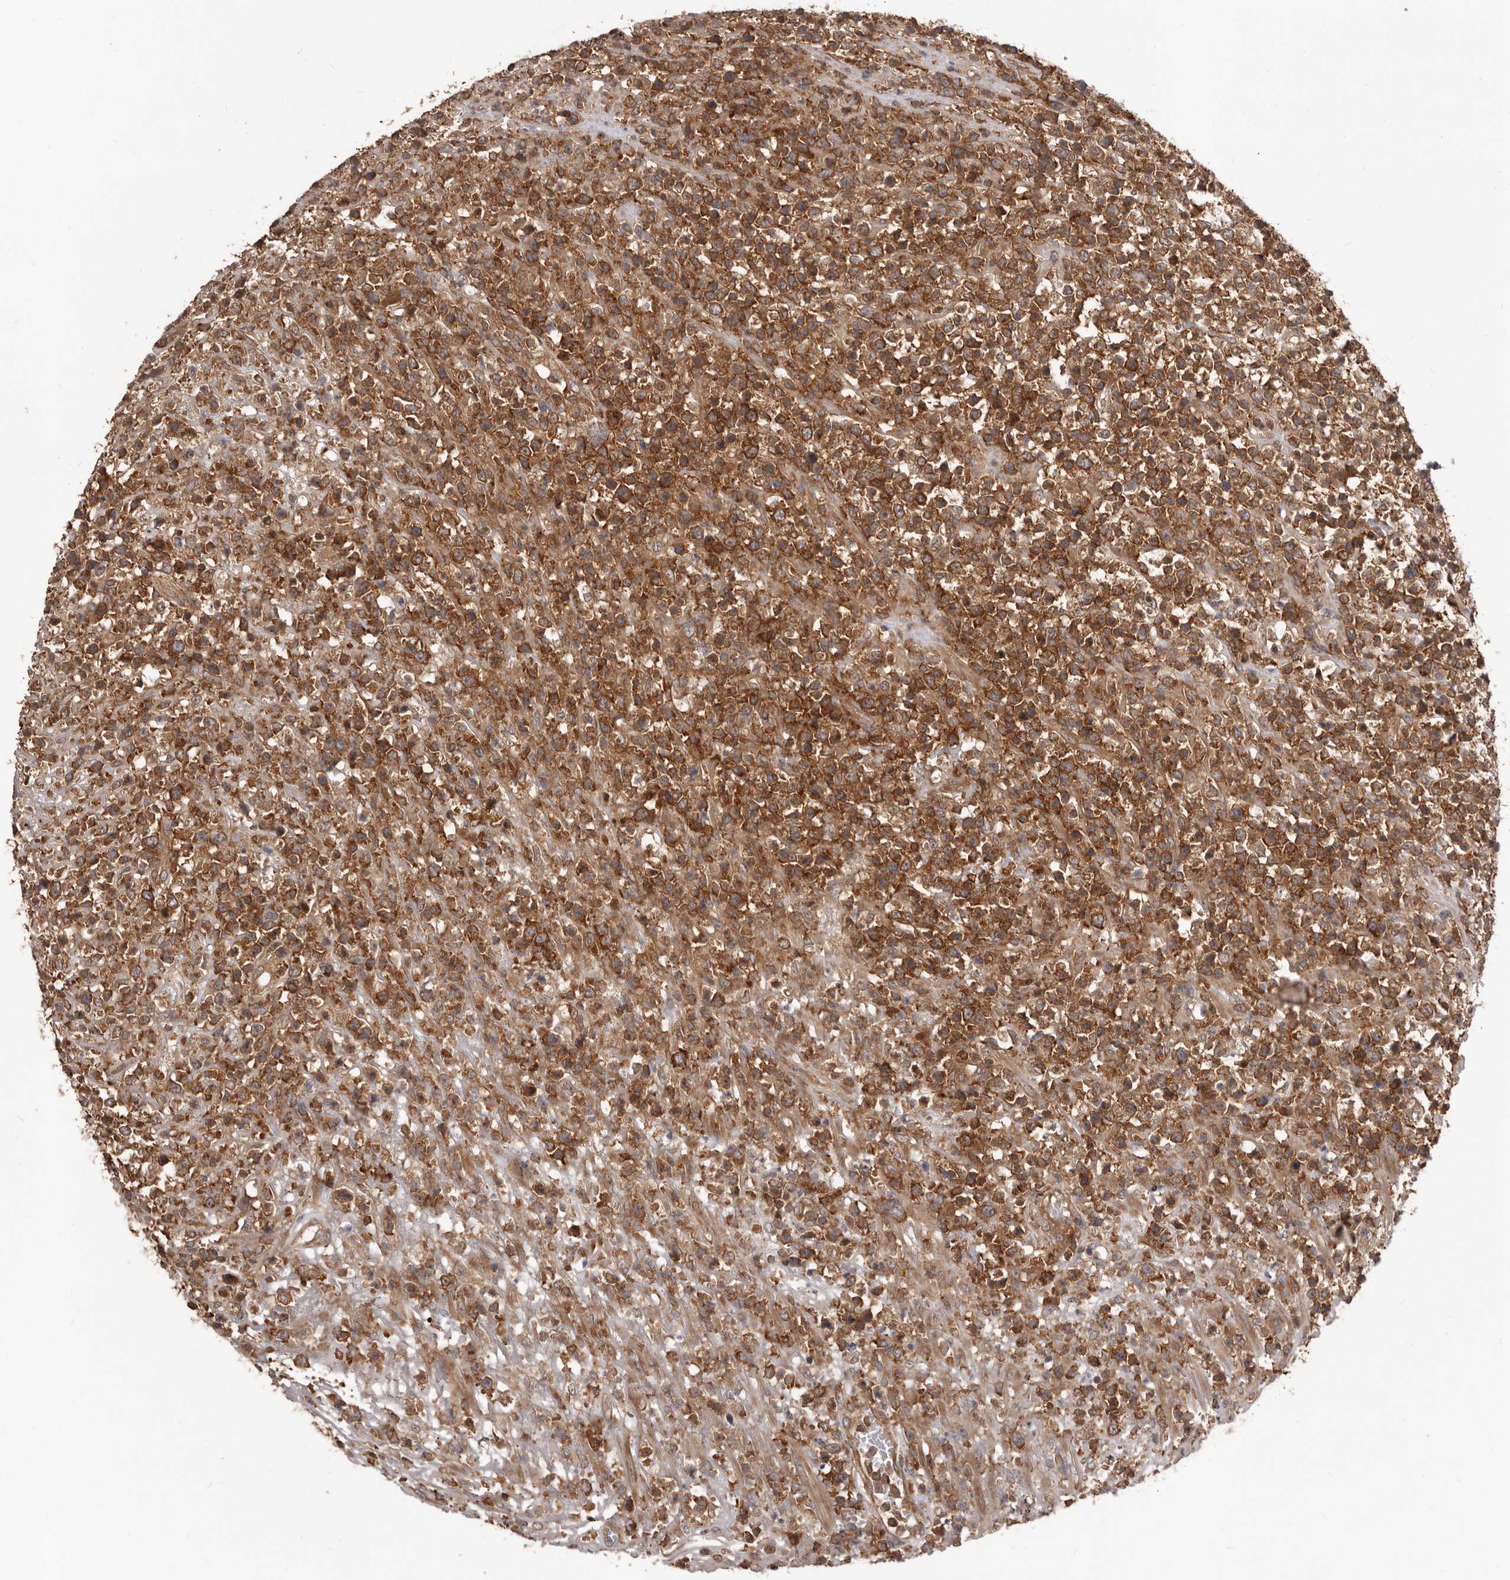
{"staining": {"intensity": "moderate", "quantity": ">75%", "location": "cytoplasmic/membranous"}, "tissue": "lymphoma", "cell_type": "Tumor cells", "image_type": "cancer", "snomed": [{"axis": "morphology", "description": "Malignant lymphoma, non-Hodgkin's type, High grade"}, {"axis": "topography", "description": "Colon"}], "caption": "Immunohistochemical staining of lymphoma reveals medium levels of moderate cytoplasmic/membranous protein staining in approximately >75% of tumor cells.", "gene": "HBS1L", "patient": {"sex": "female", "age": 53}}